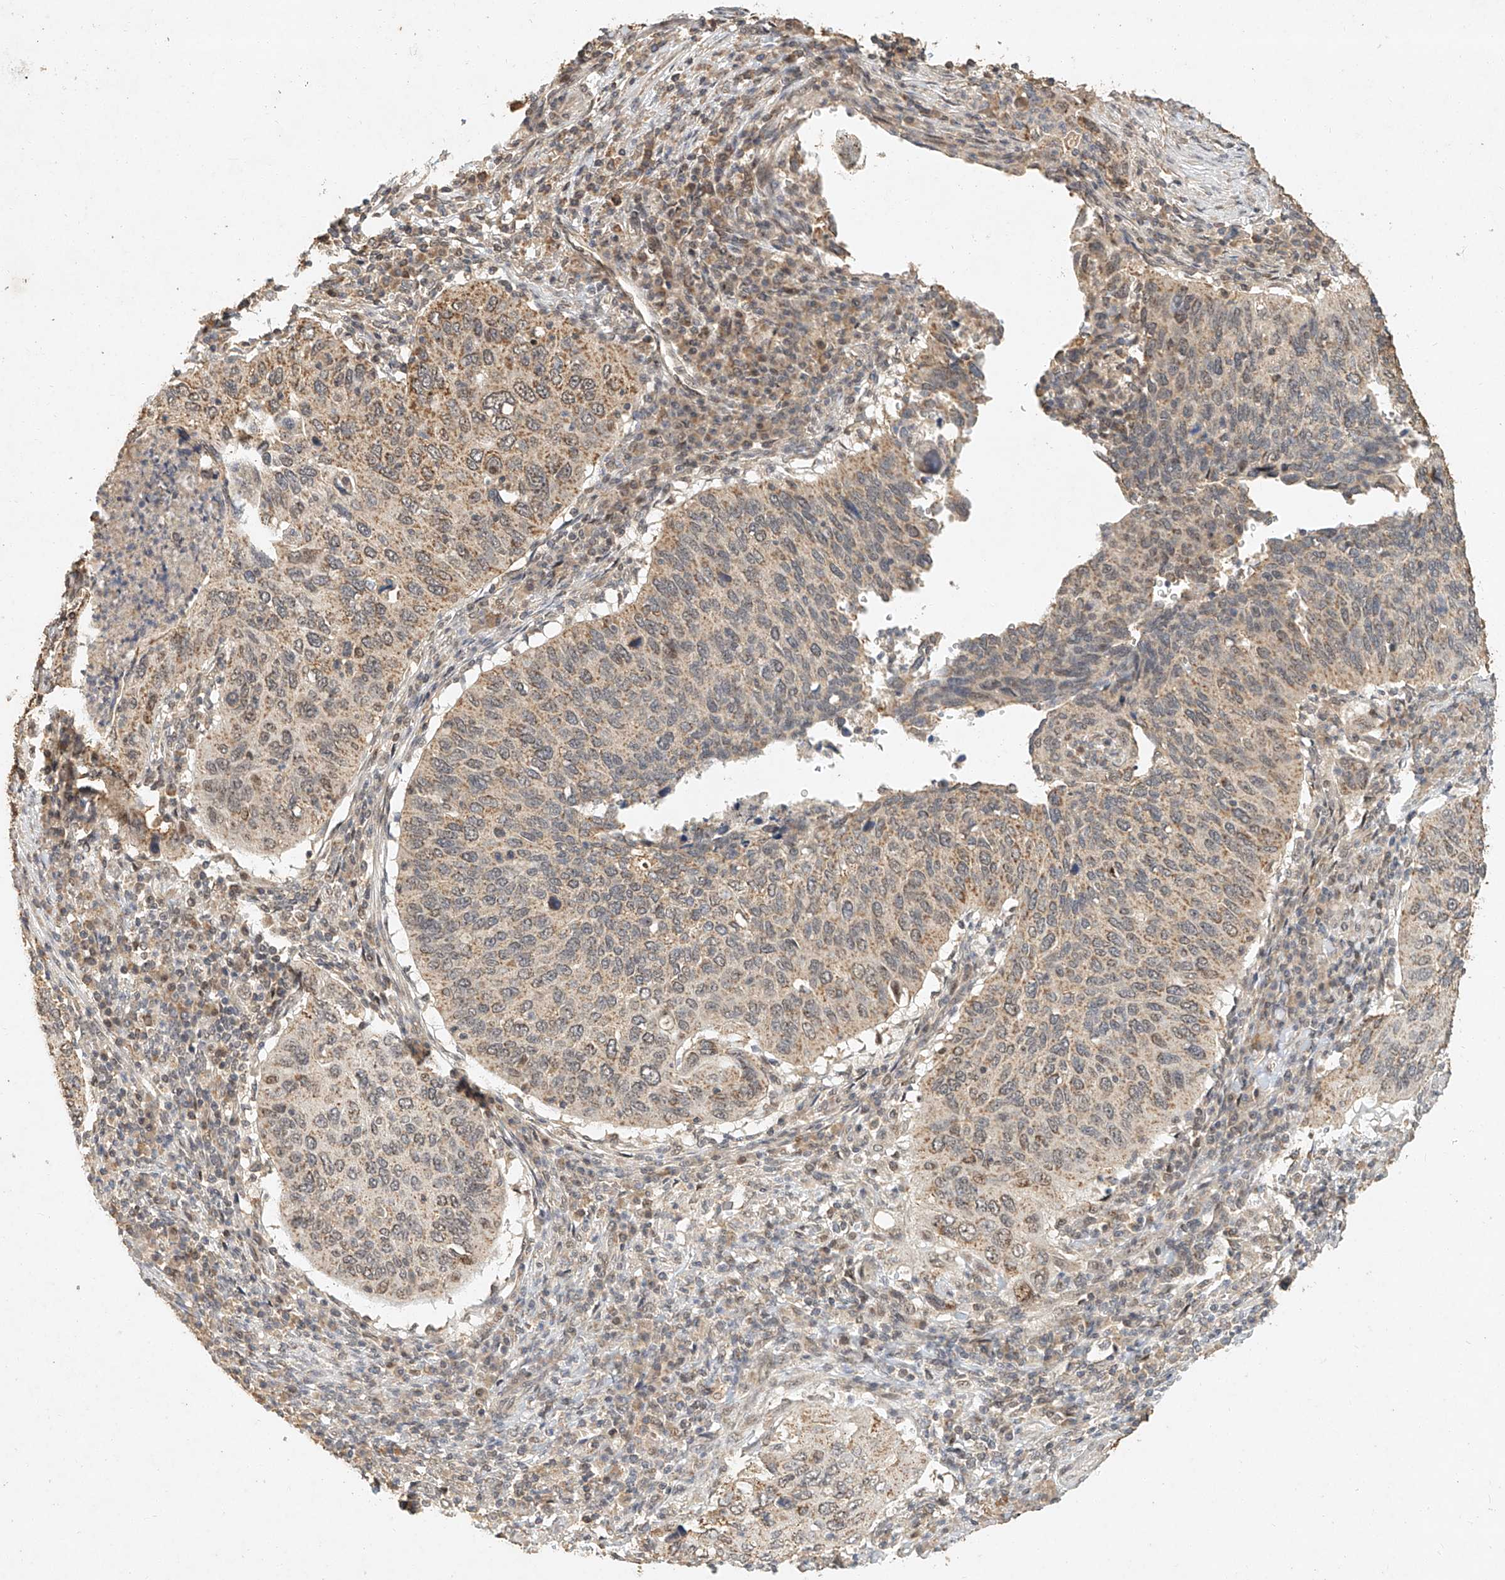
{"staining": {"intensity": "moderate", "quantity": ">75%", "location": "cytoplasmic/membranous"}, "tissue": "cervical cancer", "cell_type": "Tumor cells", "image_type": "cancer", "snomed": [{"axis": "morphology", "description": "Squamous cell carcinoma, NOS"}, {"axis": "topography", "description": "Cervix"}], "caption": "Brown immunohistochemical staining in squamous cell carcinoma (cervical) shows moderate cytoplasmic/membranous staining in about >75% of tumor cells.", "gene": "CXorf58", "patient": {"sex": "female", "age": 38}}